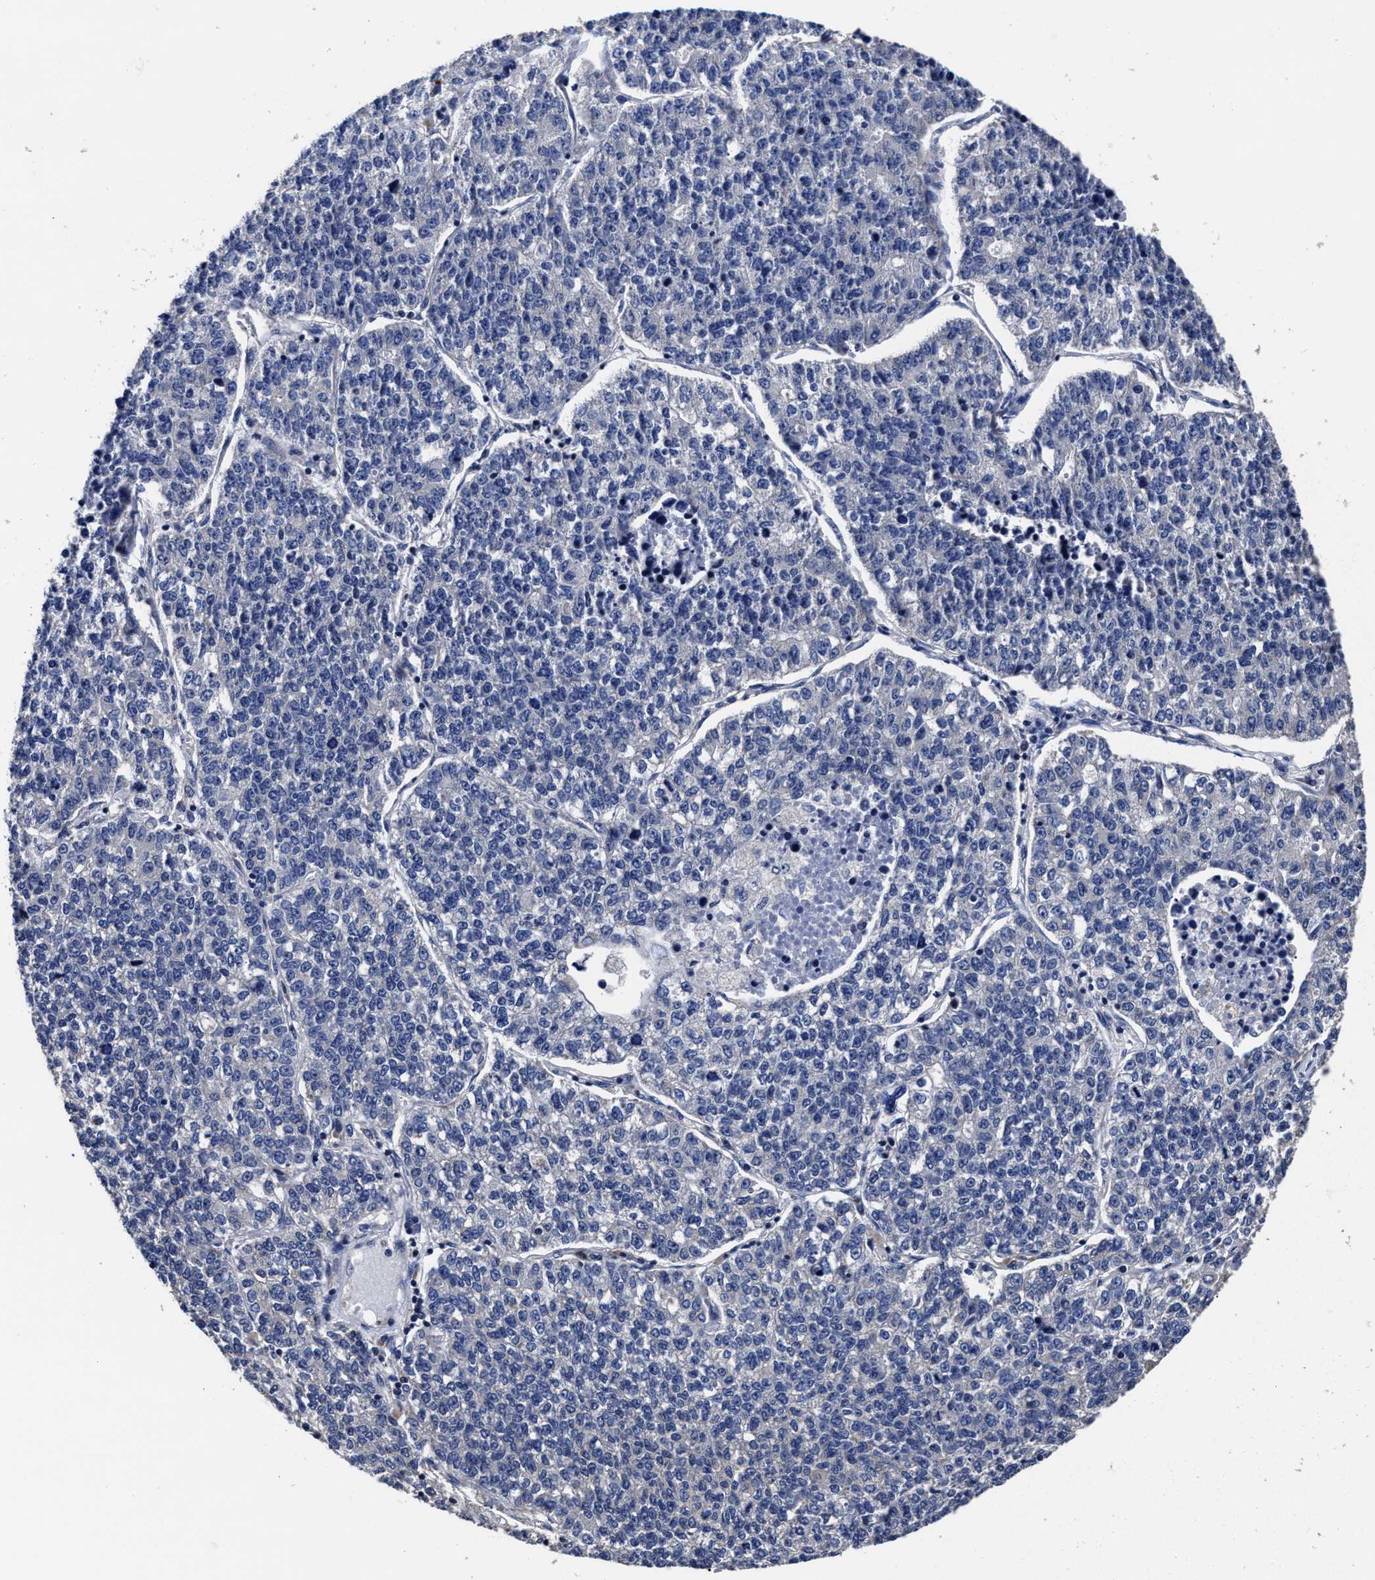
{"staining": {"intensity": "negative", "quantity": "none", "location": "none"}, "tissue": "lung cancer", "cell_type": "Tumor cells", "image_type": "cancer", "snomed": [{"axis": "morphology", "description": "Adenocarcinoma, NOS"}, {"axis": "topography", "description": "Lung"}], "caption": "This is a image of IHC staining of lung adenocarcinoma, which shows no positivity in tumor cells.", "gene": "AVEN", "patient": {"sex": "male", "age": 49}}